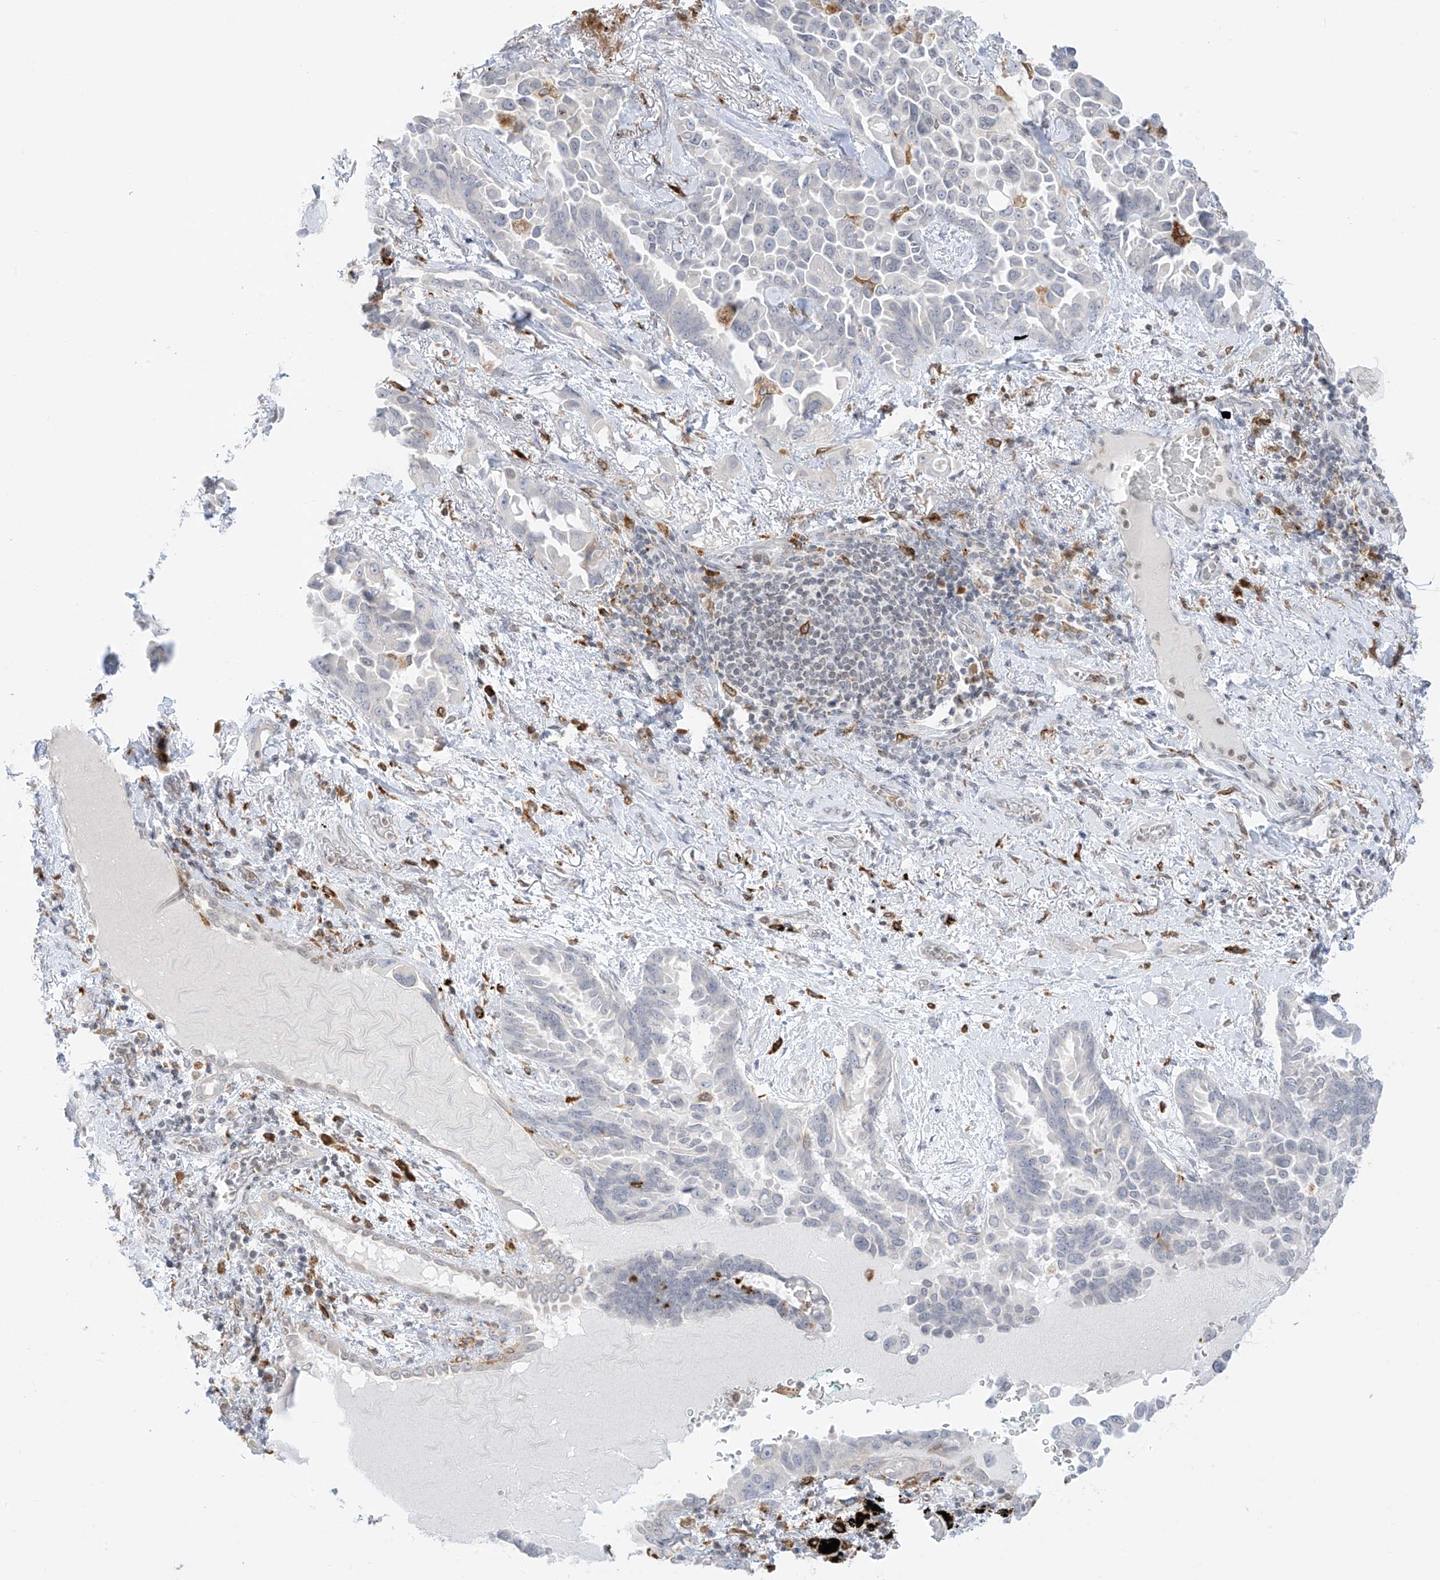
{"staining": {"intensity": "negative", "quantity": "none", "location": "none"}, "tissue": "lung cancer", "cell_type": "Tumor cells", "image_type": "cancer", "snomed": [{"axis": "morphology", "description": "Adenocarcinoma, NOS"}, {"axis": "topography", "description": "Lung"}], "caption": "IHC histopathology image of neoplastic tissue: human adenocarcinoma (lung) stained with DAB reveals no significant protein staining in tumor cells.", "gene": "TBXAS1", "patient": {"sex": "female", "age": 67}}